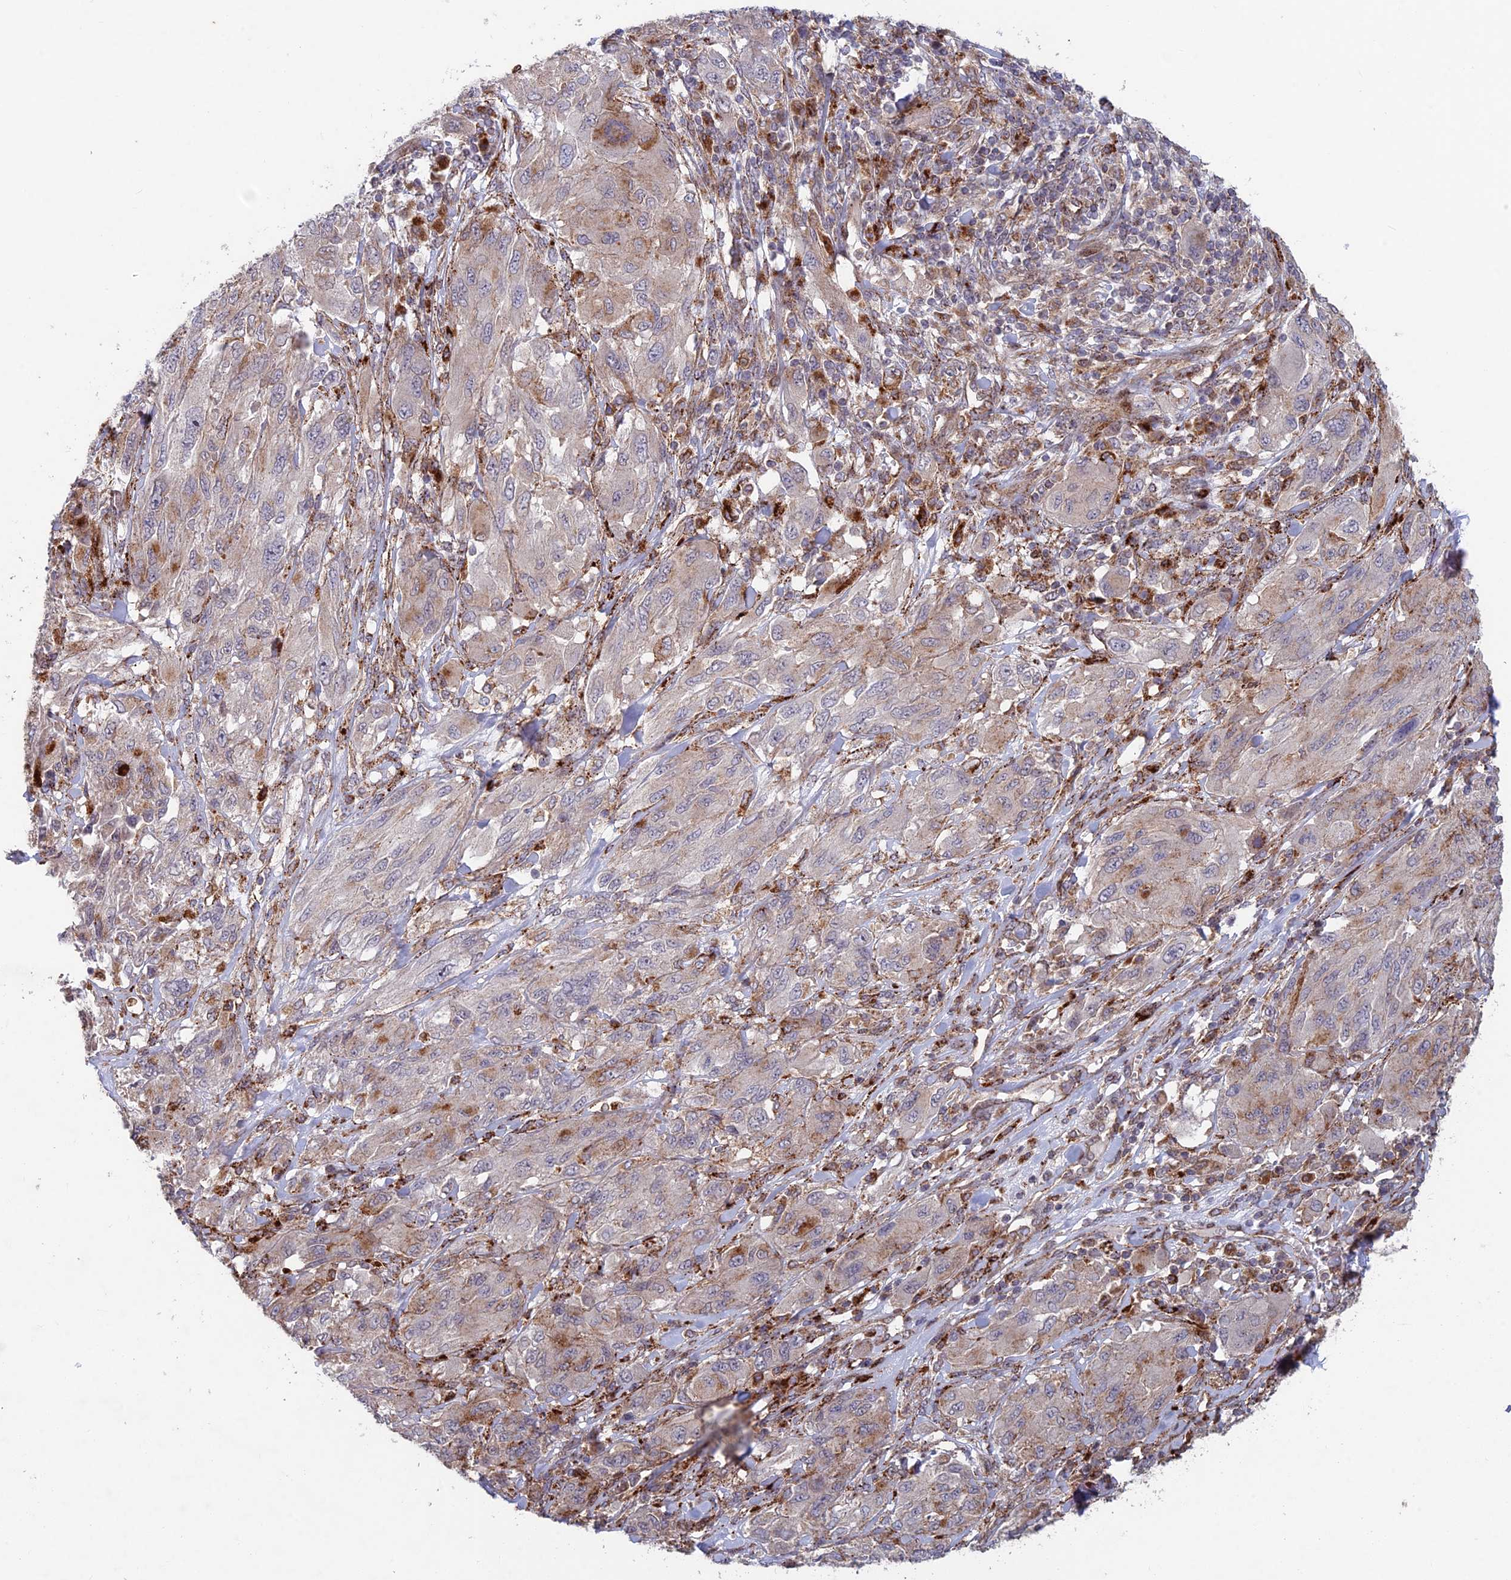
{"staining": {"intensity": "weak", "quantity": "<25%", "location": "cytoplasmic/membranous"}, "tissue": "melanoma", "cell_type": "Tumor cells", "image_type": "cancer", "snomed": [{"axis": "morphology", "description": "Malignant melanoma, NOS"}, {"axis": "topography", "description": "Skin"}], "caption": "DAB (3,3'-diaminobenzidine) immunohistochemical staining of human malignant melanoma shows no significant staining in tumor cells.", "gene": "FOXS1", "patient": {"sex": "female", "age": 91}}